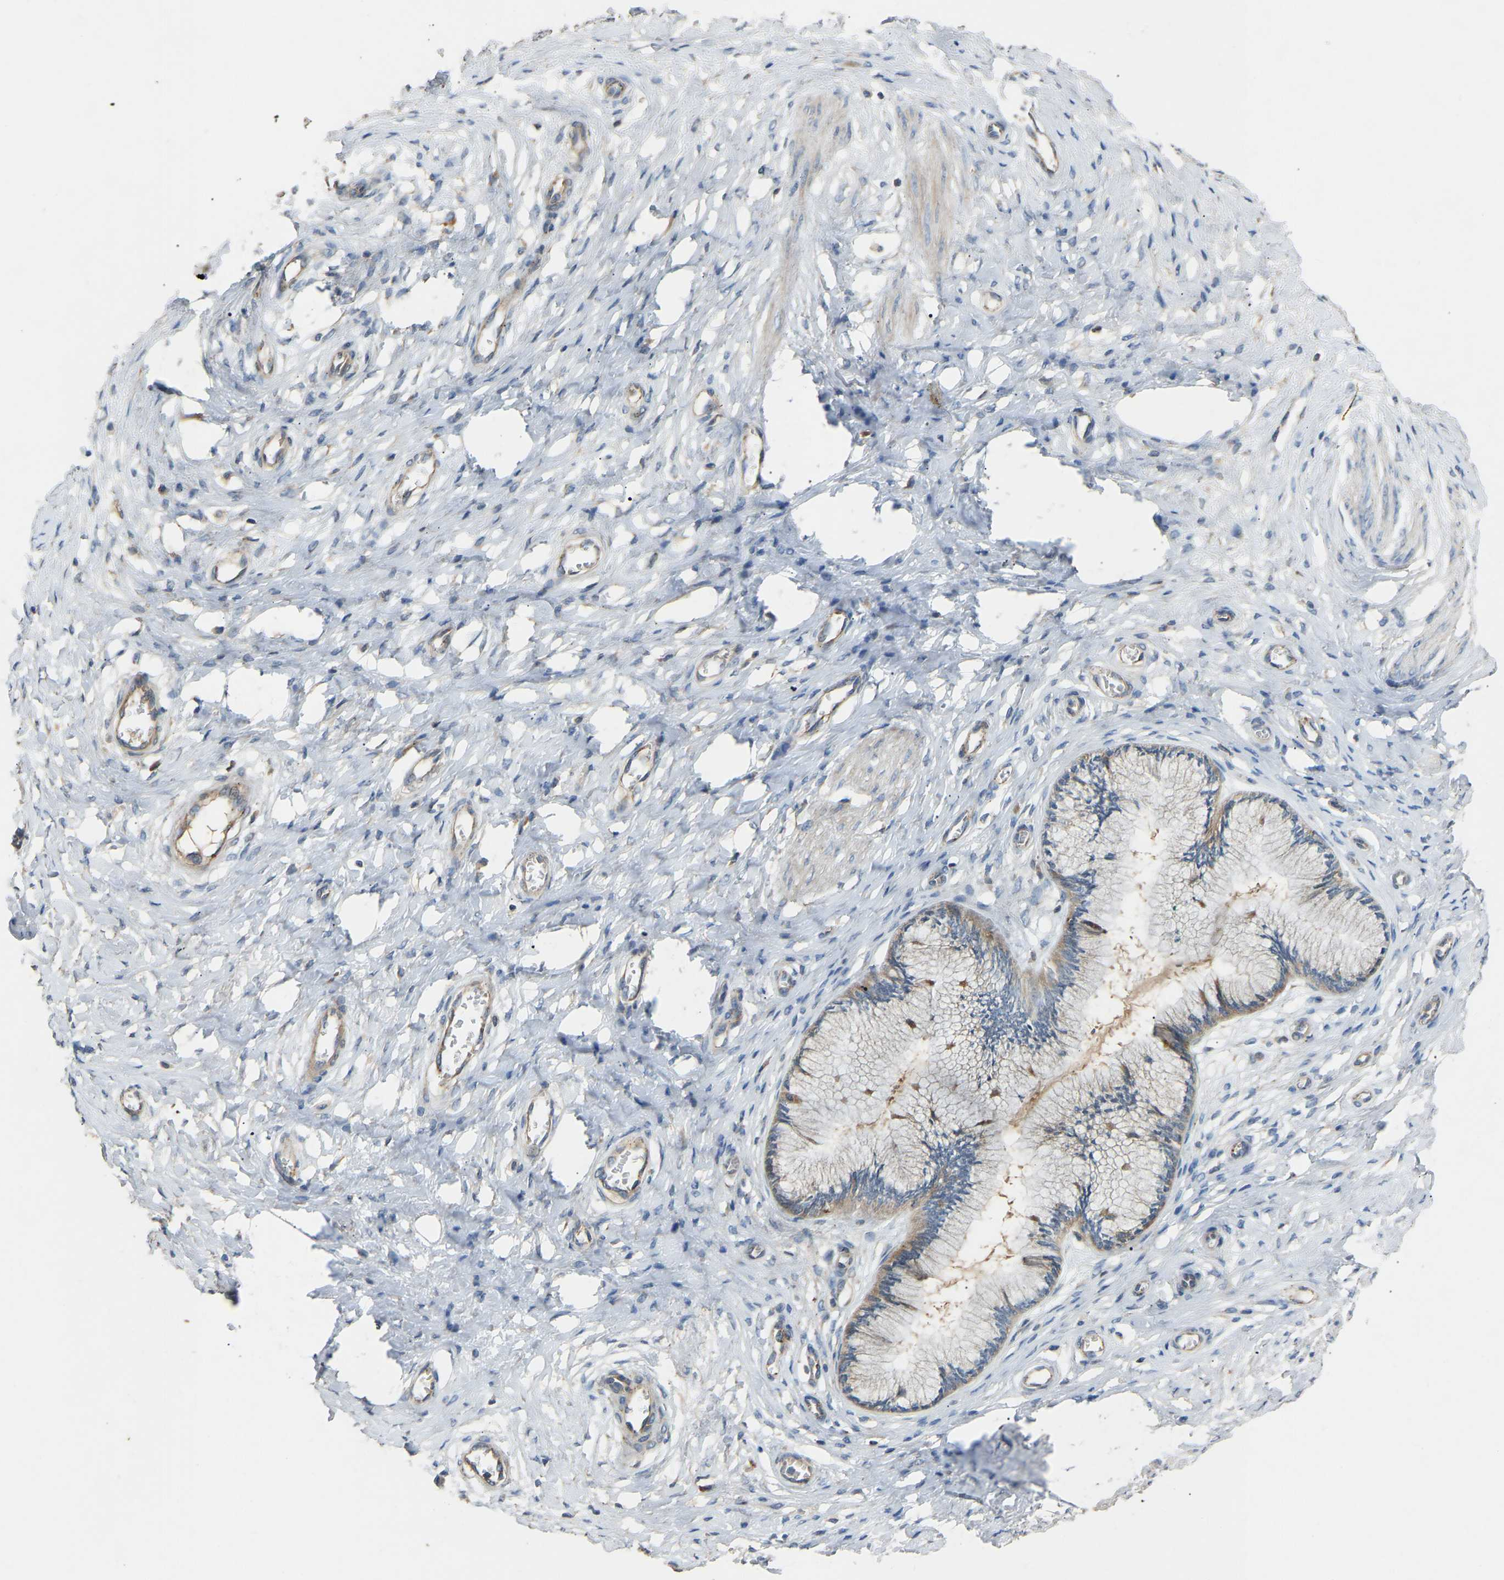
{"staining": {"intensity": "weak", "quantity": "<25%", "location": "cytoplasmic/membranous"}, "tissue": "cervix", "cell_type": "Glandular cells", "image_type": "normal", "snomed": [{"axis": "morphology", "description": "Normal tissue, NOS"}, {"axis": "topography", "description": "Cervix"}], "caption": "Immunohistochemistry photomicrograph of normal cervix: cervix stained with DAB demonstrates no significant protein positivity in glandular cells. The staining is performed using DAB (3,3'-diaminobenzidine) brown chromogen with nuclei counter-stained in using hematoxylin.", "gene": "RGP1", "patient": {"sex": "female", "age": 55}}